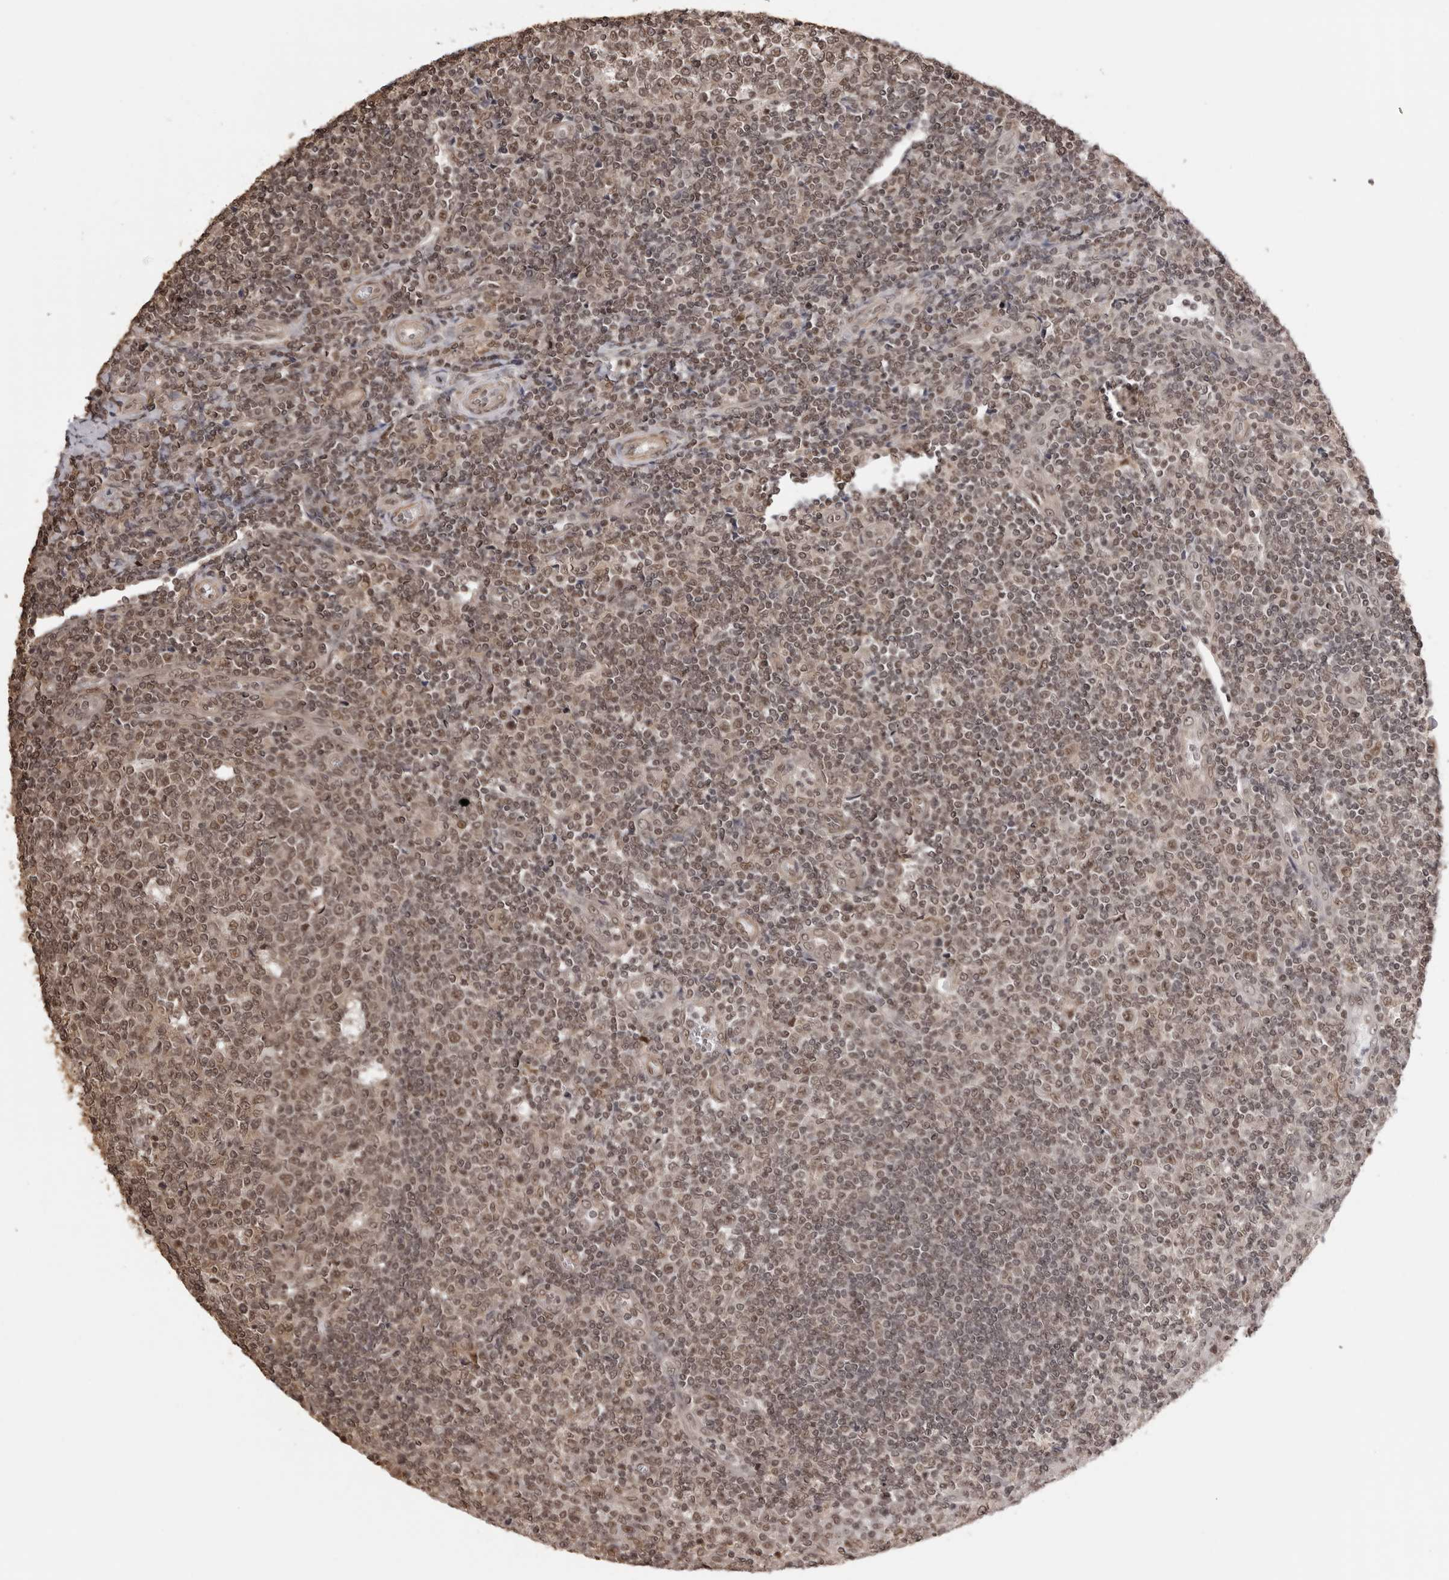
{"staining": {"intensity": "weak", "quantity": ">75%", "location": "nuclear"}, "tissue": "tonsil", "cell_type": "Germinal center cells", "image_type": "normal", "snomed": [{"axis": "morphology", "description": "Normal tissue, NOS"}, {"axis": "topography", "description": "Tonsil"}], "caption": "The image exhibits staining of benign tonsil, revealing weak nuclear protein staining (brown color) within germinal center cells.", "gene": "SDE2", "patient": {"sex": "female", "age": 19}}